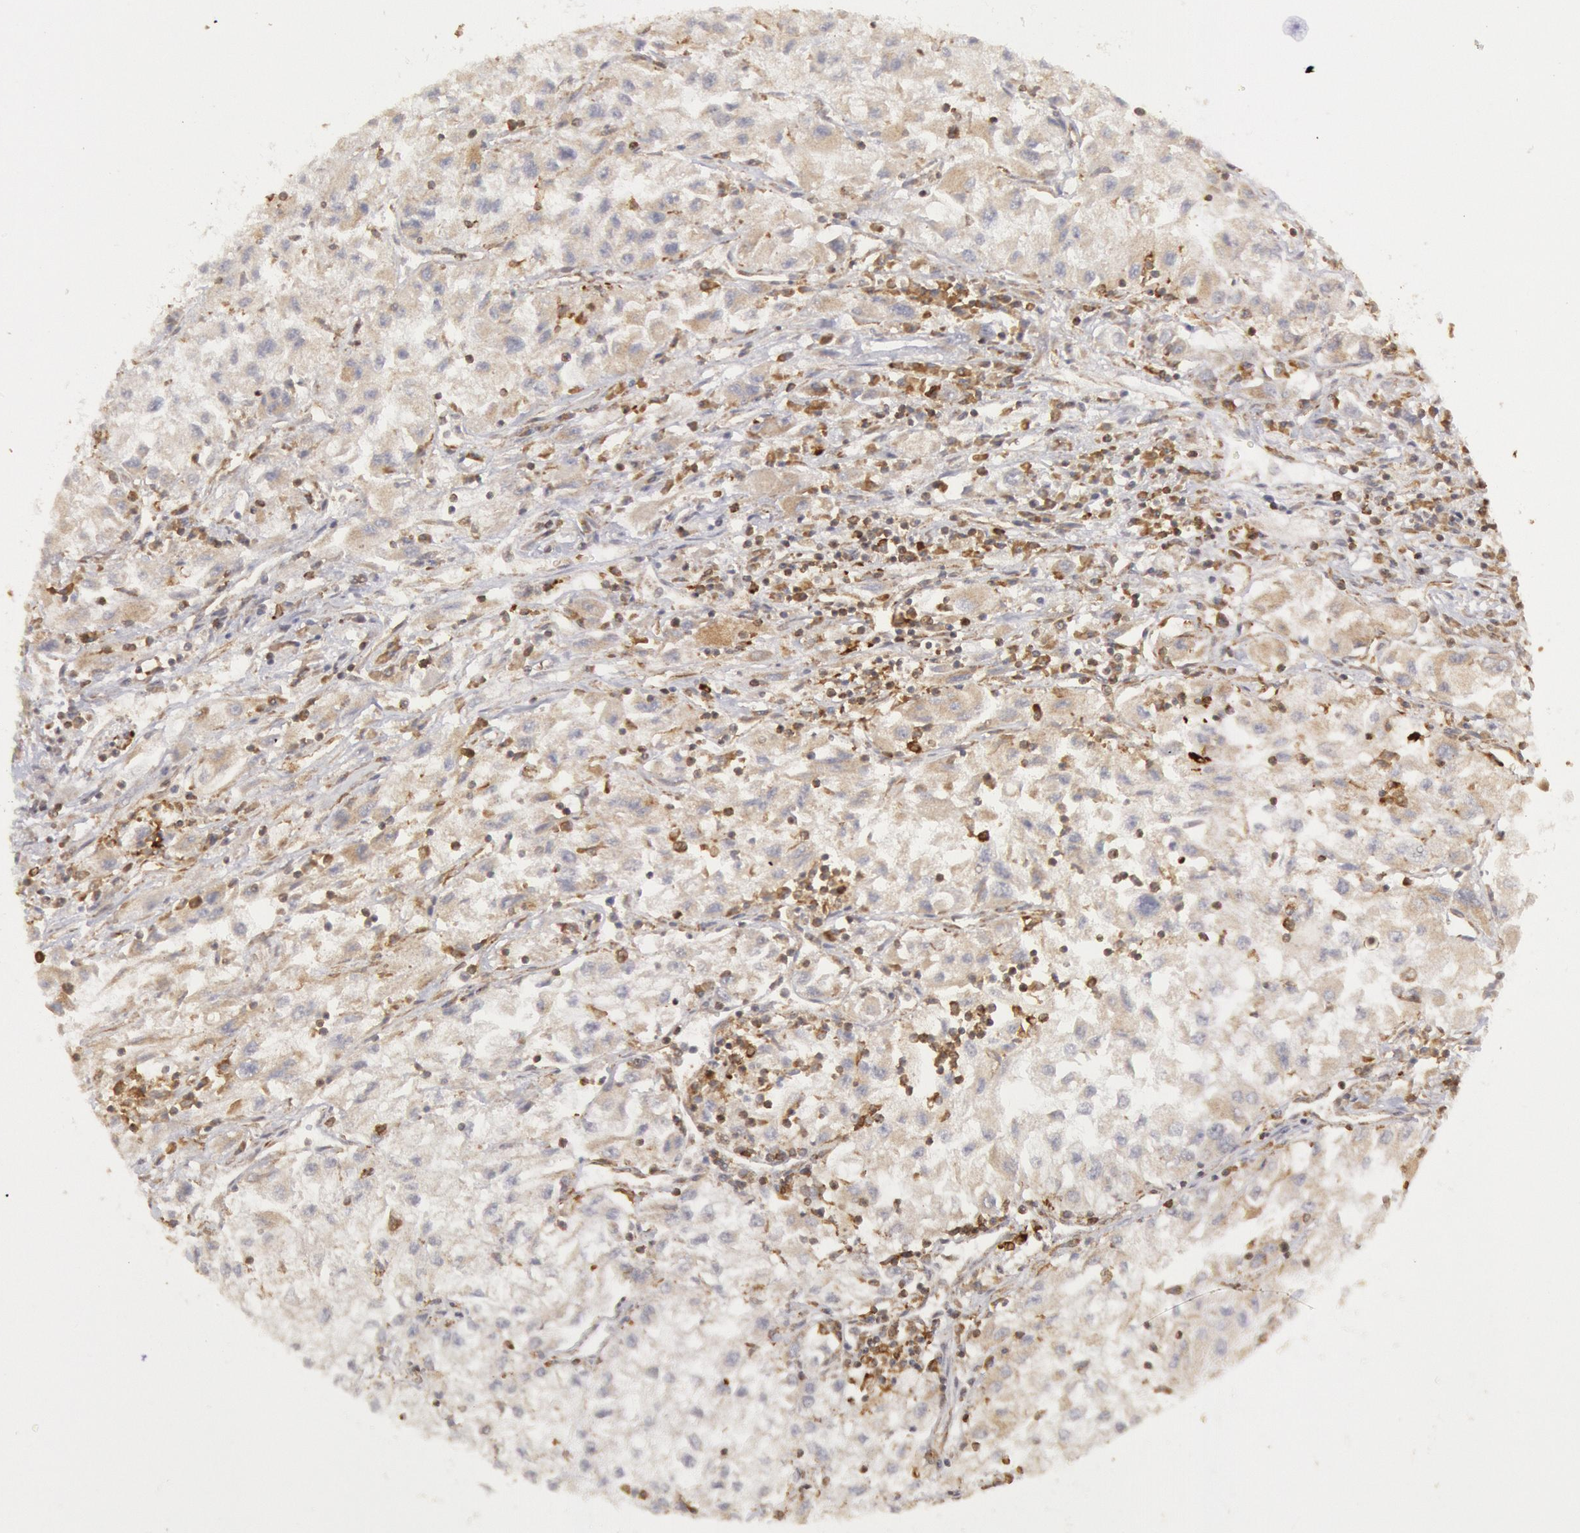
{"staining": {"intensity": "negative", "quantity": "none", "location": "none"}, "tissue": "renal cancer", "cell_type": "Tumor cells", "image_type": "cancer", "snomed": [{"axis": "morphology", "description": "Adenocarcinoma, NOS"}, {"axis": "topography", "description": "Kidney"}], "caption": "This micrograph is of renal cancer stained with IHC to label a protein in brown with the nuclei are counter-stained blue. There is no expression in tumor cells. (Brightfield microscopy of DAB immunohistochemistry (IHC) at high magnification).", "gene": "TAP2", "patient": {"sex": "male", "age": 59}}